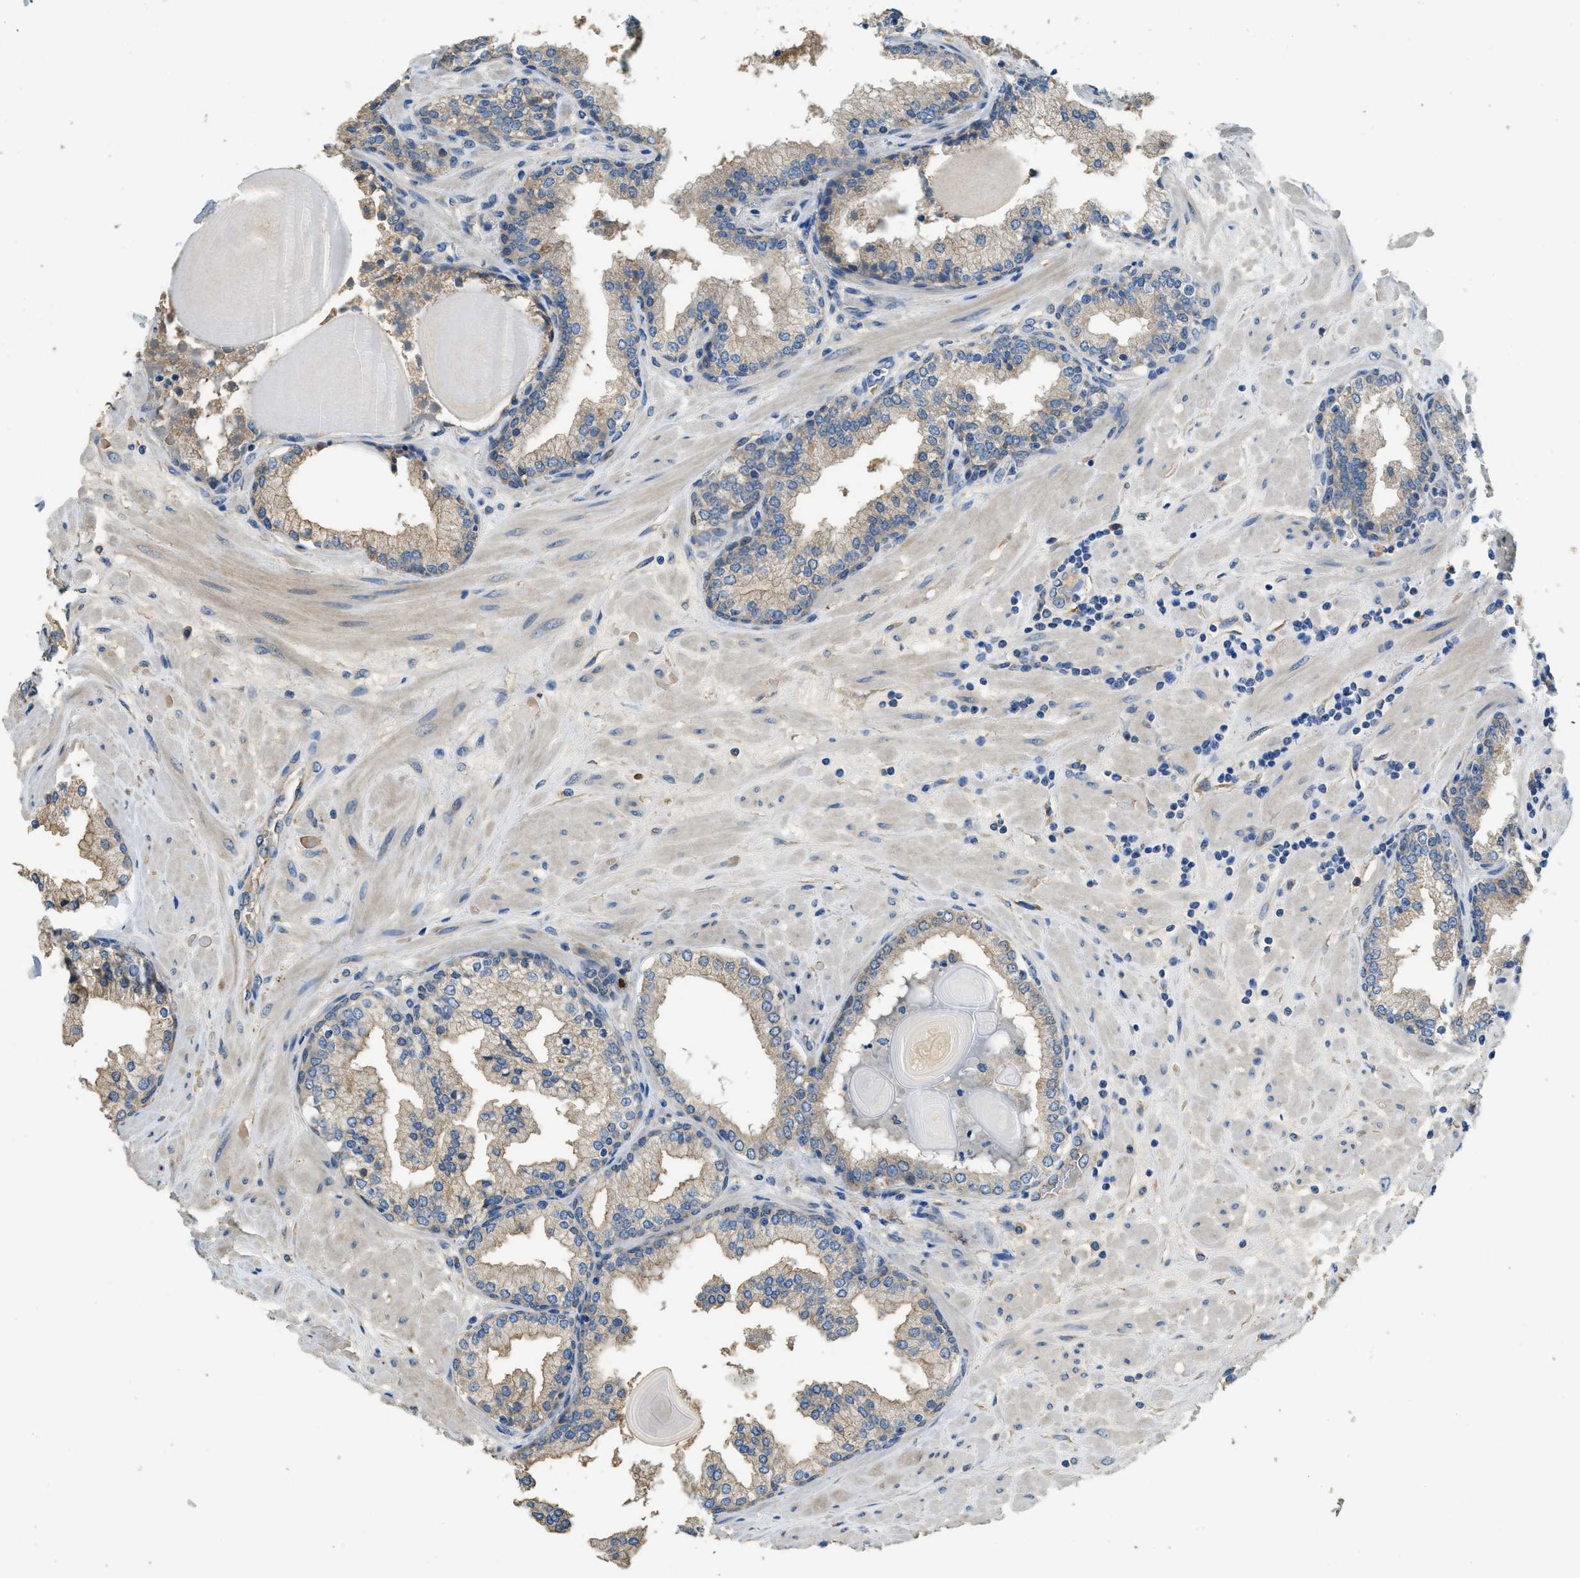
{"staining": {"intensity": "weak", "quantity": "25%-75%", "location": "cytoplasmic/membranous"}, "tissue": "prostate", "cell_type": "Glandular cells", "image_type": "normal", "snomed": [{"axis": "morphology", "description": "Normal tissue, NOS"}, {"axis": "topography", "description": "Prostate"}], "caption": "Prostate stained with DAB immunohistochemistry shows low levels of weak cytoplasmic/membranous expression in about 25%-75% of glandular cells. (Brightfield microscopy of DAB IHC at high magnification).", "gene": "RIPK2", "patient": {"sex": "male", "age": 51}}